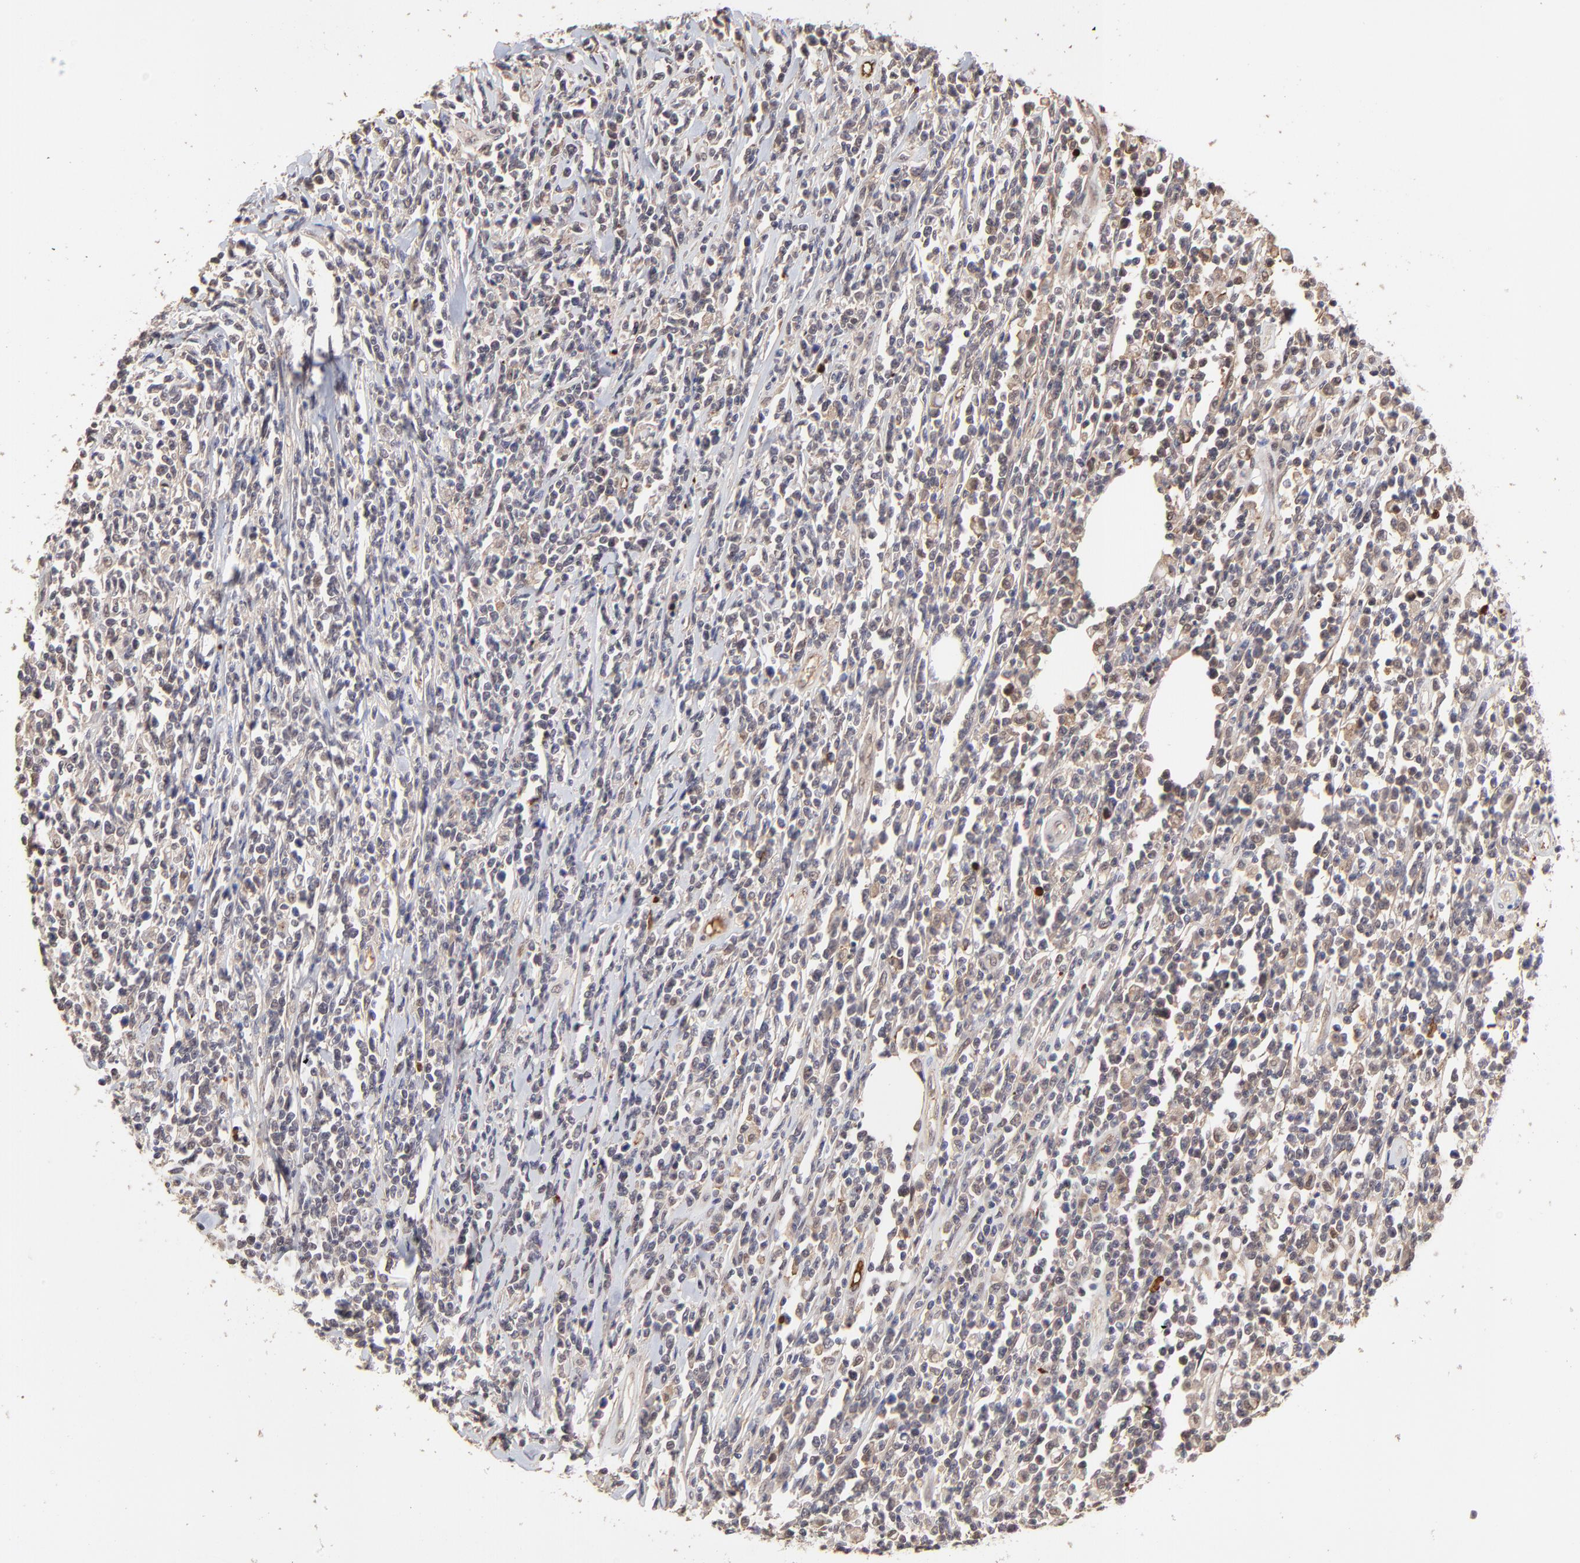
{"staining": {"intensity": "weak", "quantity": "25%-75%", "location": "cytoplasmic/membranous,nuclear"}, "tissue": "lymphoma", "cell_type": "Tumor cells", "image_type": "cancer", "snomed": [{"axis": "morphology", "description": "Malignant lymphoma, non-Hodgkin's type, High grade"}, {"axis": "topography", "description": "Colon"}], "caption": "Lymphoma was stained to show a protein in brown. There is low levels of weak cytoplasmic/membranous and nuclear expression in approximately 25%-75% of tumor cells. The protein of interest is shown in brown color, while the nuclei are stained blue.", "gene": "PSMD14", "patient": {"sex": "male", "age": 82}}